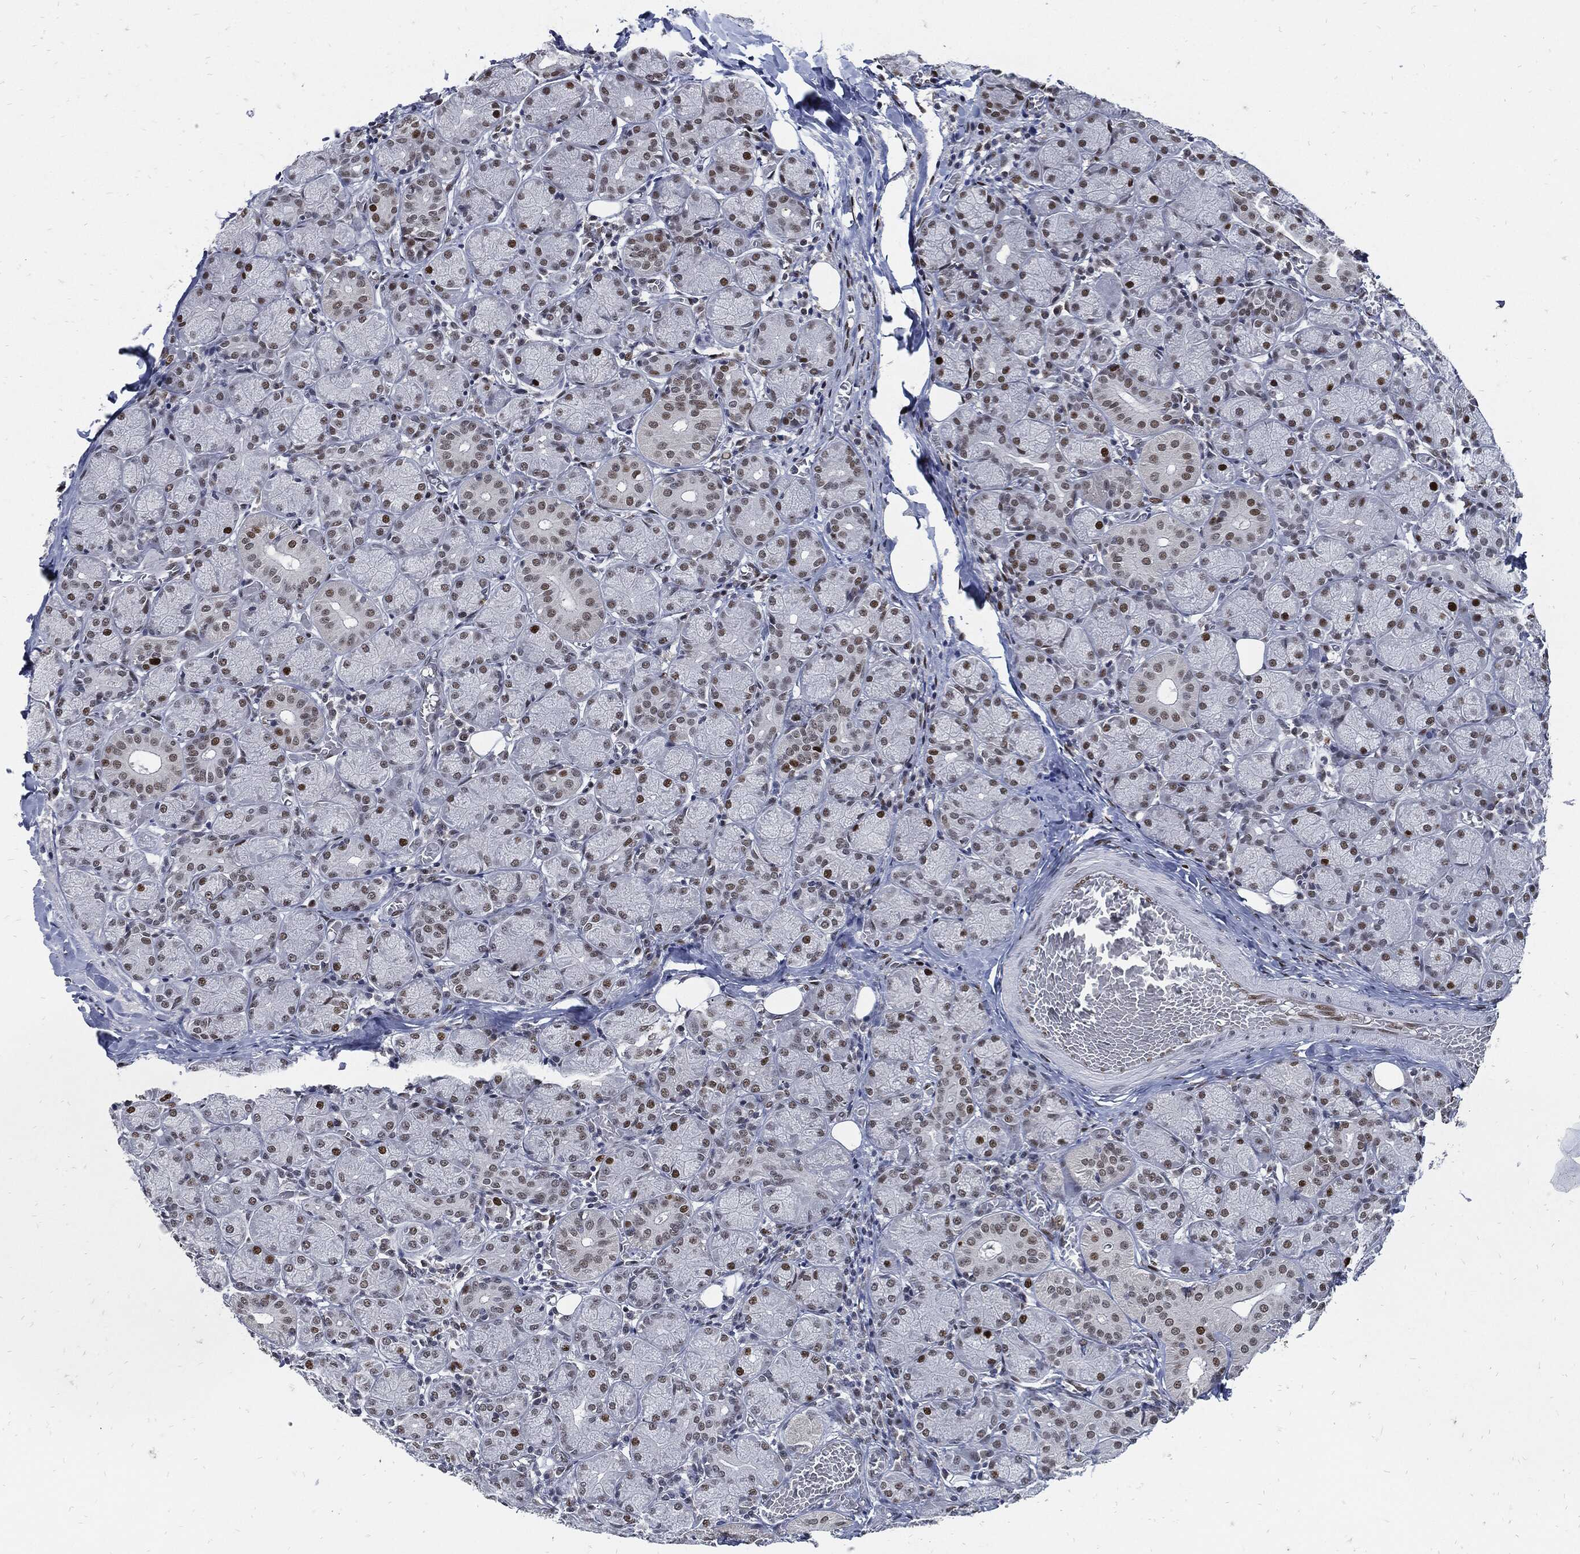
{"staining": {"intensity": "strong", "quantity": "<25%", "location": "nuclear"}, "tissue": "salivary gland", "cell_type": "Glandular cells", "image_type": "normal", "snomed": [{"axis": "morphology", "description": "Normal tissue, NOS"}, {"axis": "topography", "description": "Salivary gland"}, {"axis": "topography", "description": "Peripheral nerve tissue"}], "caption": "Glandular cells exhibit medium levels of strong nuclear expression in about <25% of cells in benign human salivary gland. The staining was performed using DAB to visualize the protein expression in brown, while the nuclei were stained in blue with hematoxylin (Magnification: 20x).", "gene": "NBN", "patient": {"sex": "female", "age": 24}}